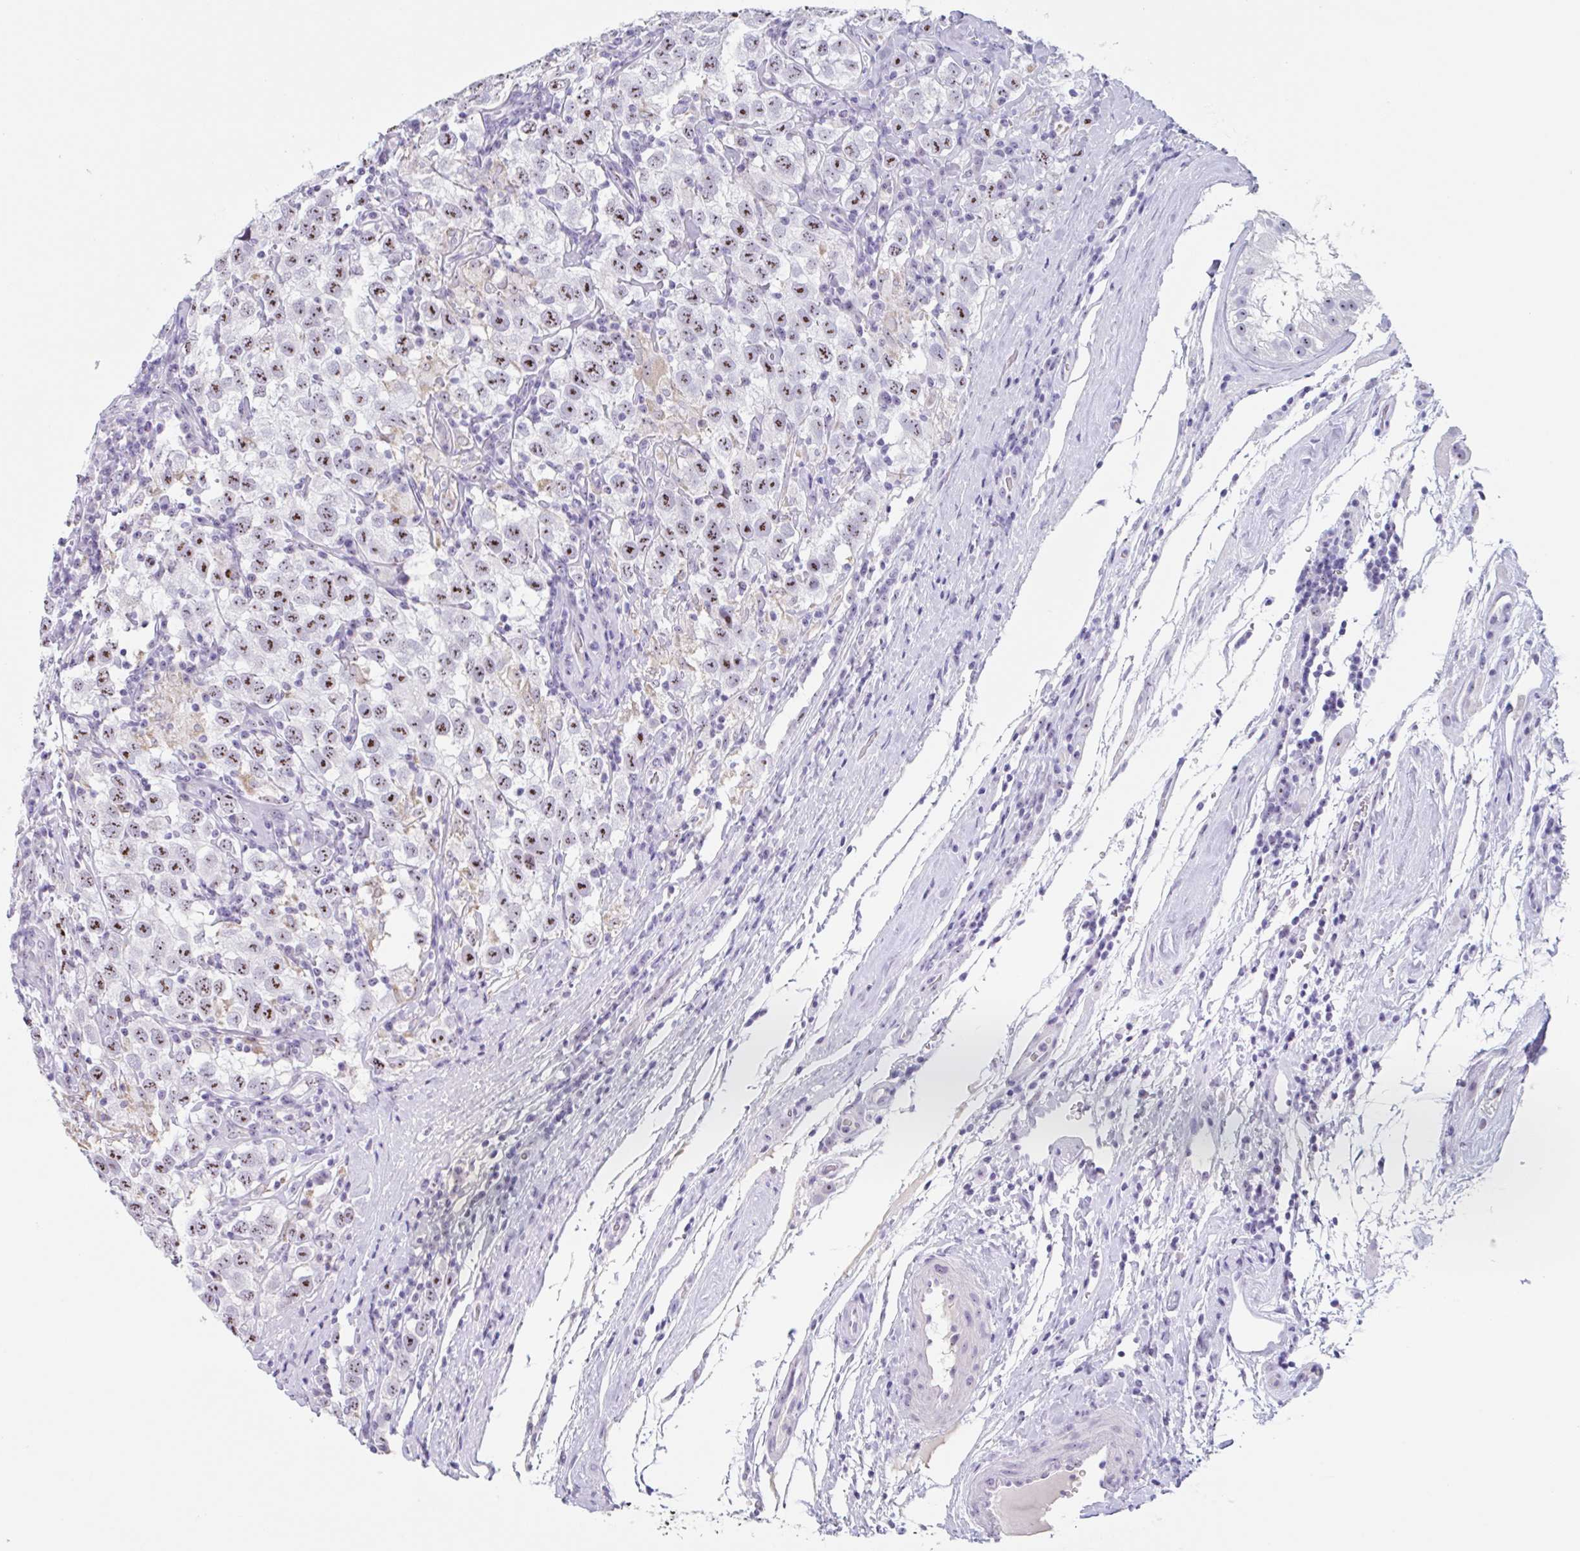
{"staining": {"intensity": "moderate", "quantity": ">75%", "location": "nuclear"}, "tissue": "testis cancer", "cell_type": "Tumor cells", "image_type": "cancer", "snomed": [{"axis": "morphology", "description": "Seminoma, NOS"}, {"axis": "topography", "description": "Testis"}], "caption": "Testis cancer (seminoma) was stained to show a protein in brown. There is medium levels of moderate nuclear expression in approximately >75% of tumor cells. The staining was performed using DAB to visualize the protein expression in brown, while the nuclei were stained in blue with hematoxylin (Magnification: 20x).", "gene": "LENG9", "patient": {"sex": "male", "age": 41}}